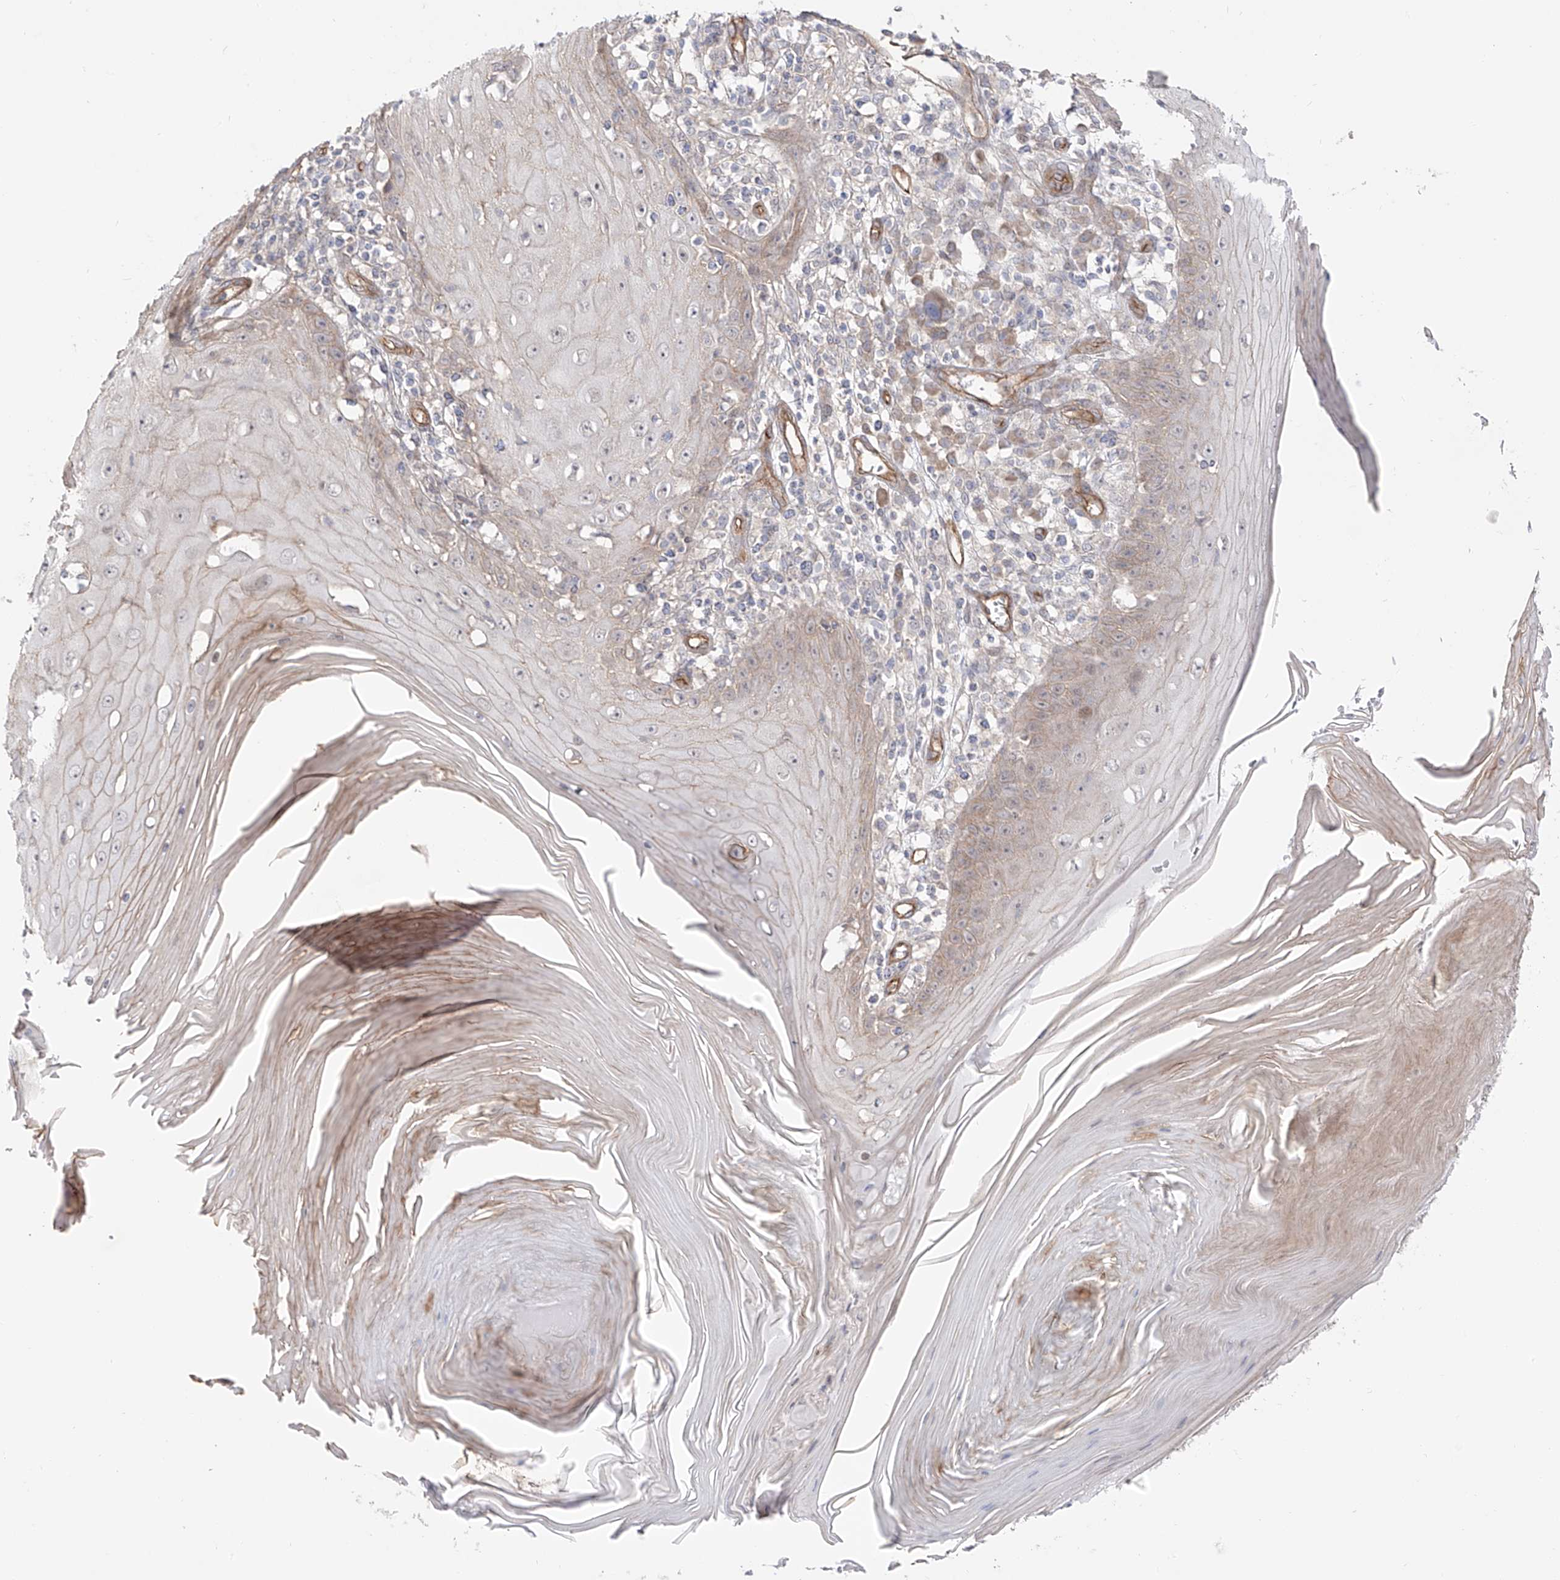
{"staining": {"intensity": "negative", "quantity": "none", "location": "none"}, "tissue": "skin cancer", "cell_type": "Tumor cells", "image_type": "cancer", "snomed": [{"axis": "morphology", "description": "Squamous cell carcinoma, NOS"}, {"axis": "topography", "description": "Skin"}], "caption": "An image of human skin cancer (squamous cell carcinoma) is negative for staining in tumor cells. Brightfield microscopy of IHC stained with DAB (brown) and hematoxylin (blue), captured at high magnification.", "gene": "ZNF180", "patient": {"sex": "female", "age": 73}}